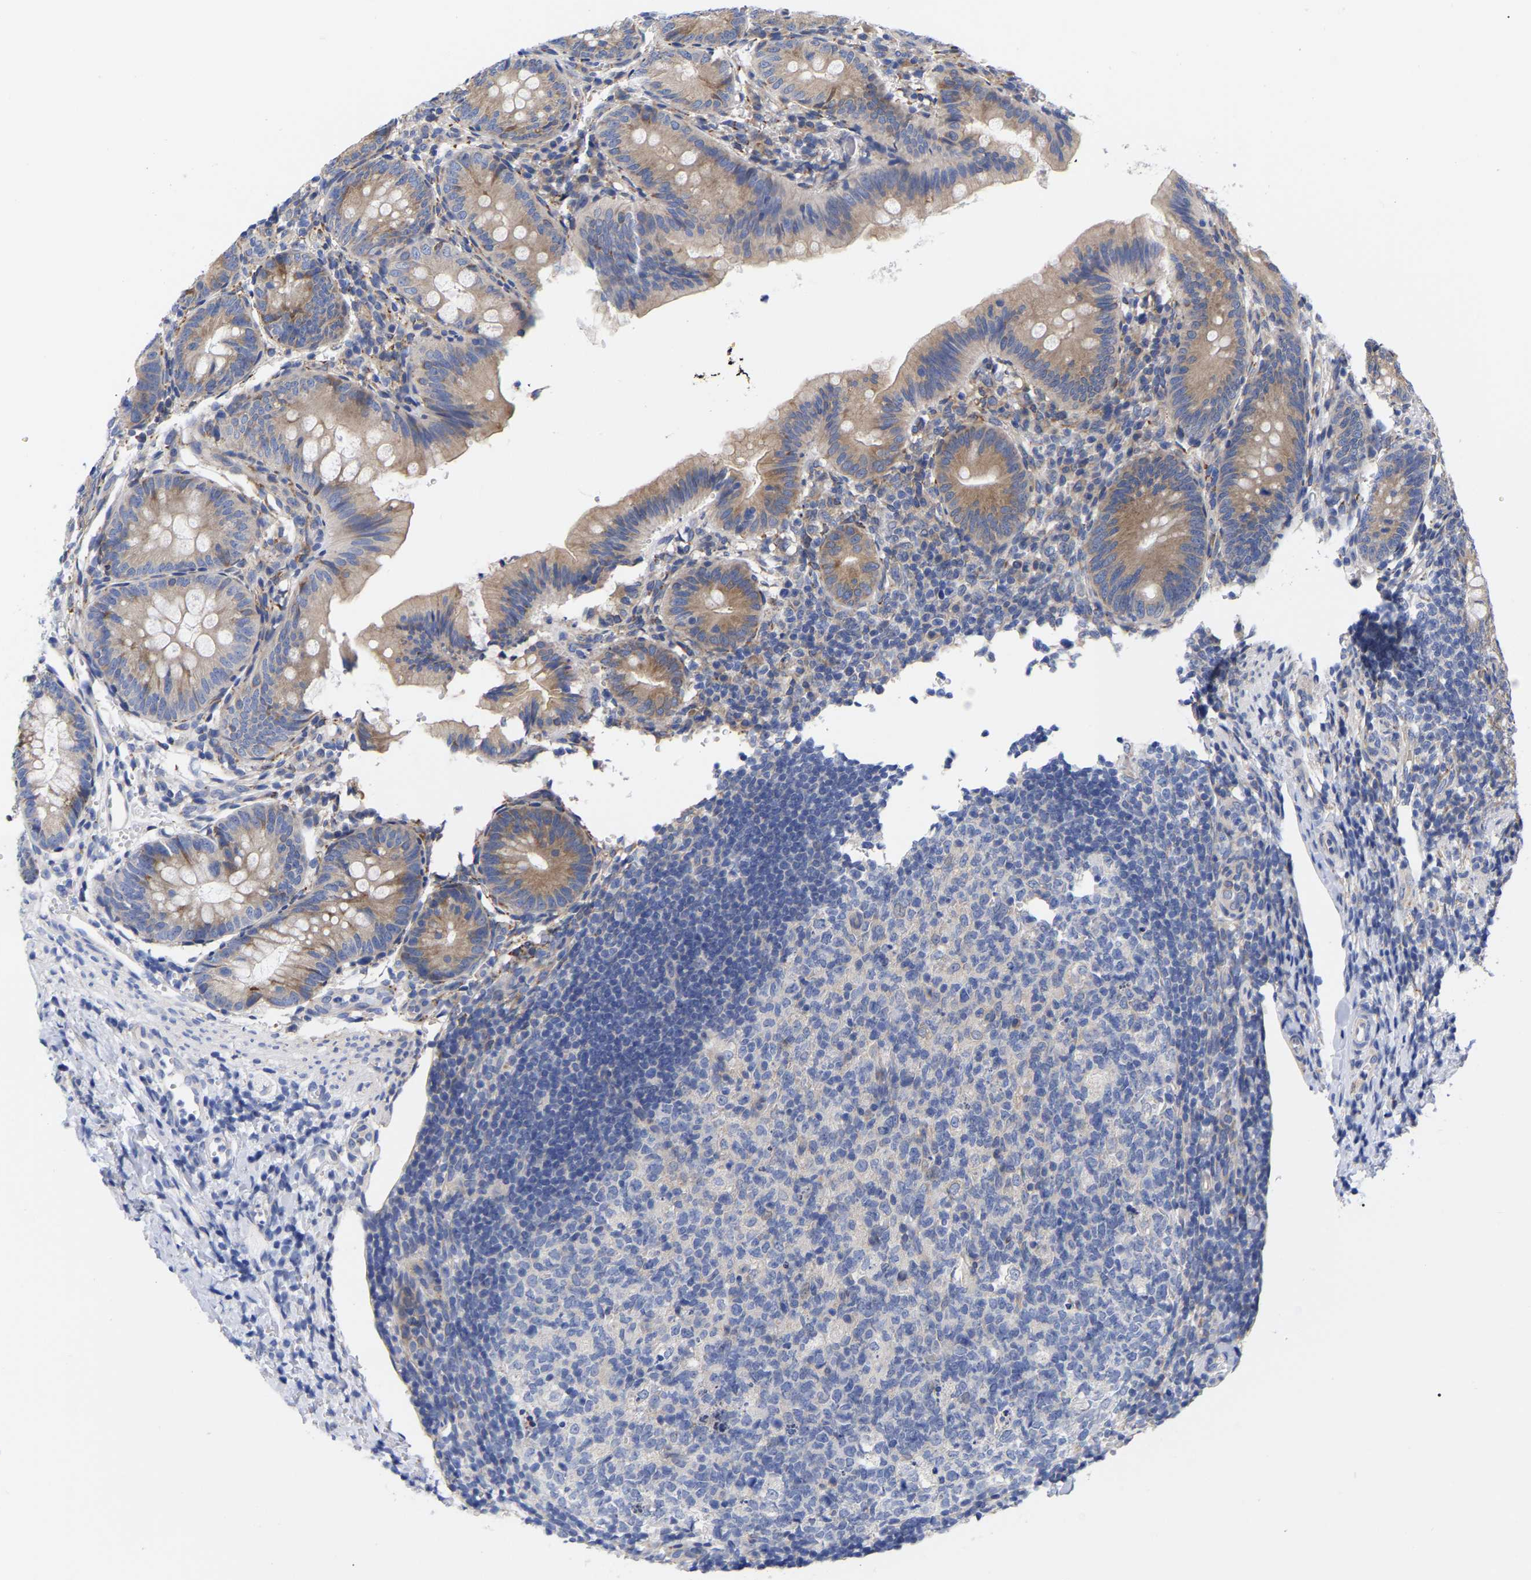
{"staining": {"intensity": "moderate", "quantity": ">75%", "location": "cytoplasmic/membranous"}, "tissue": "appendix", "cell_type": "Glandular cells", "image_type": "normal", "snomed": [{"axis": "morphology", "description": "Normal tissue, NOS"}, {"axis": "topography", "description": "Appendix"}], "caption": "Protein analysis of unremarkable appendix shows moderate cytoplasmic/membranous expression in approximately >75% of glandular cells.", "gene": "CFAP298", "patient": {"sex": "male", "age": 1}}